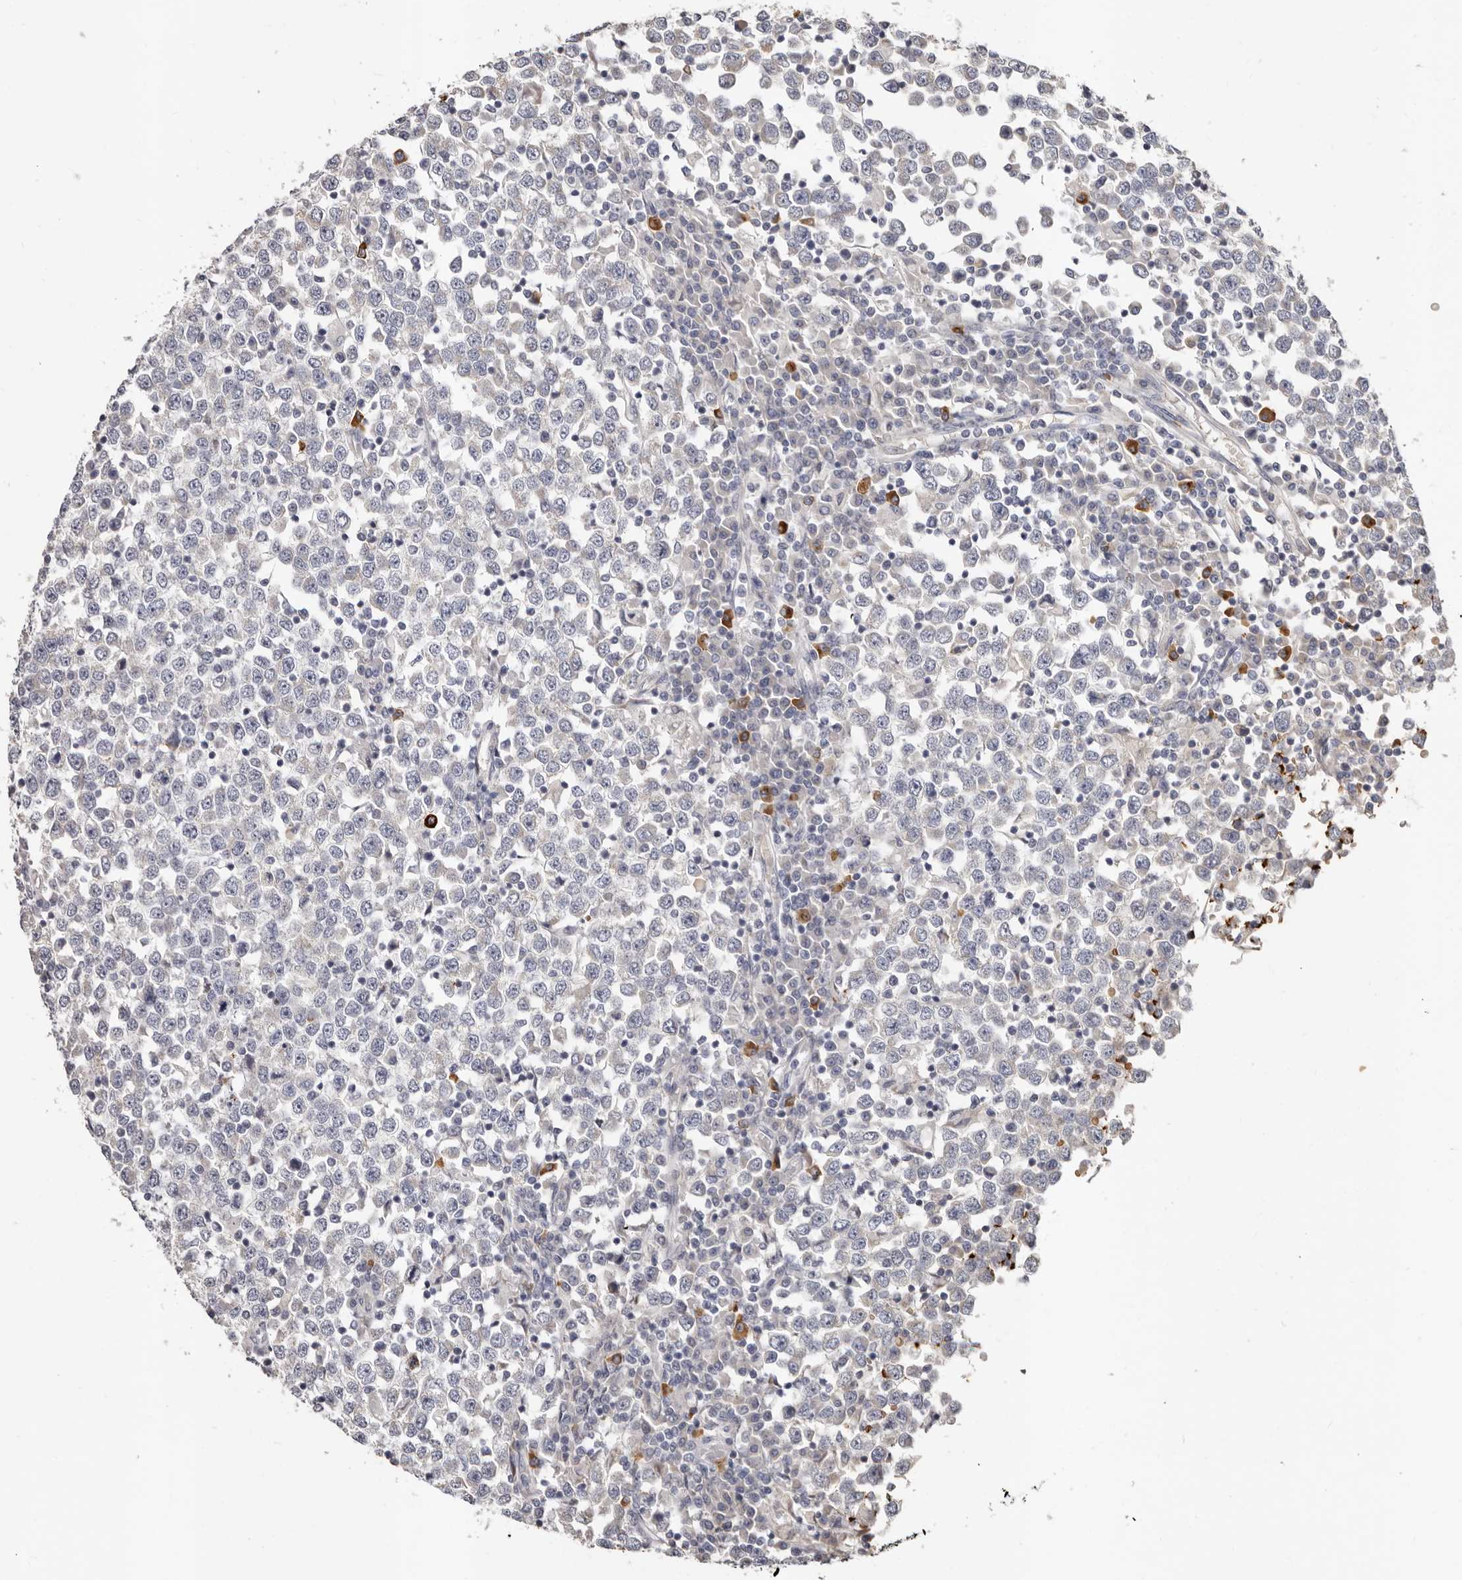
{"staining": {"intensity": "negative", "quantity": "none", "location": "none"}, "tissue": "testis cancer", "cell_type": "Tumor cells", "image_type": "cancer", "snomed": [{"axis": "morphology", "description": "Seminoma, NOS"}, {"axis": "topography", "description": "Testis"}], "caption": "This photomicrograph is of seminoma (testis) stained with immunohistochemistry (IHC) to label a protein in brown with the nuclei are counter-stained blue. There is no expression in tumor cells.", "gene": "SPTA1", "patient": {"sex": "male", "age": 65}}